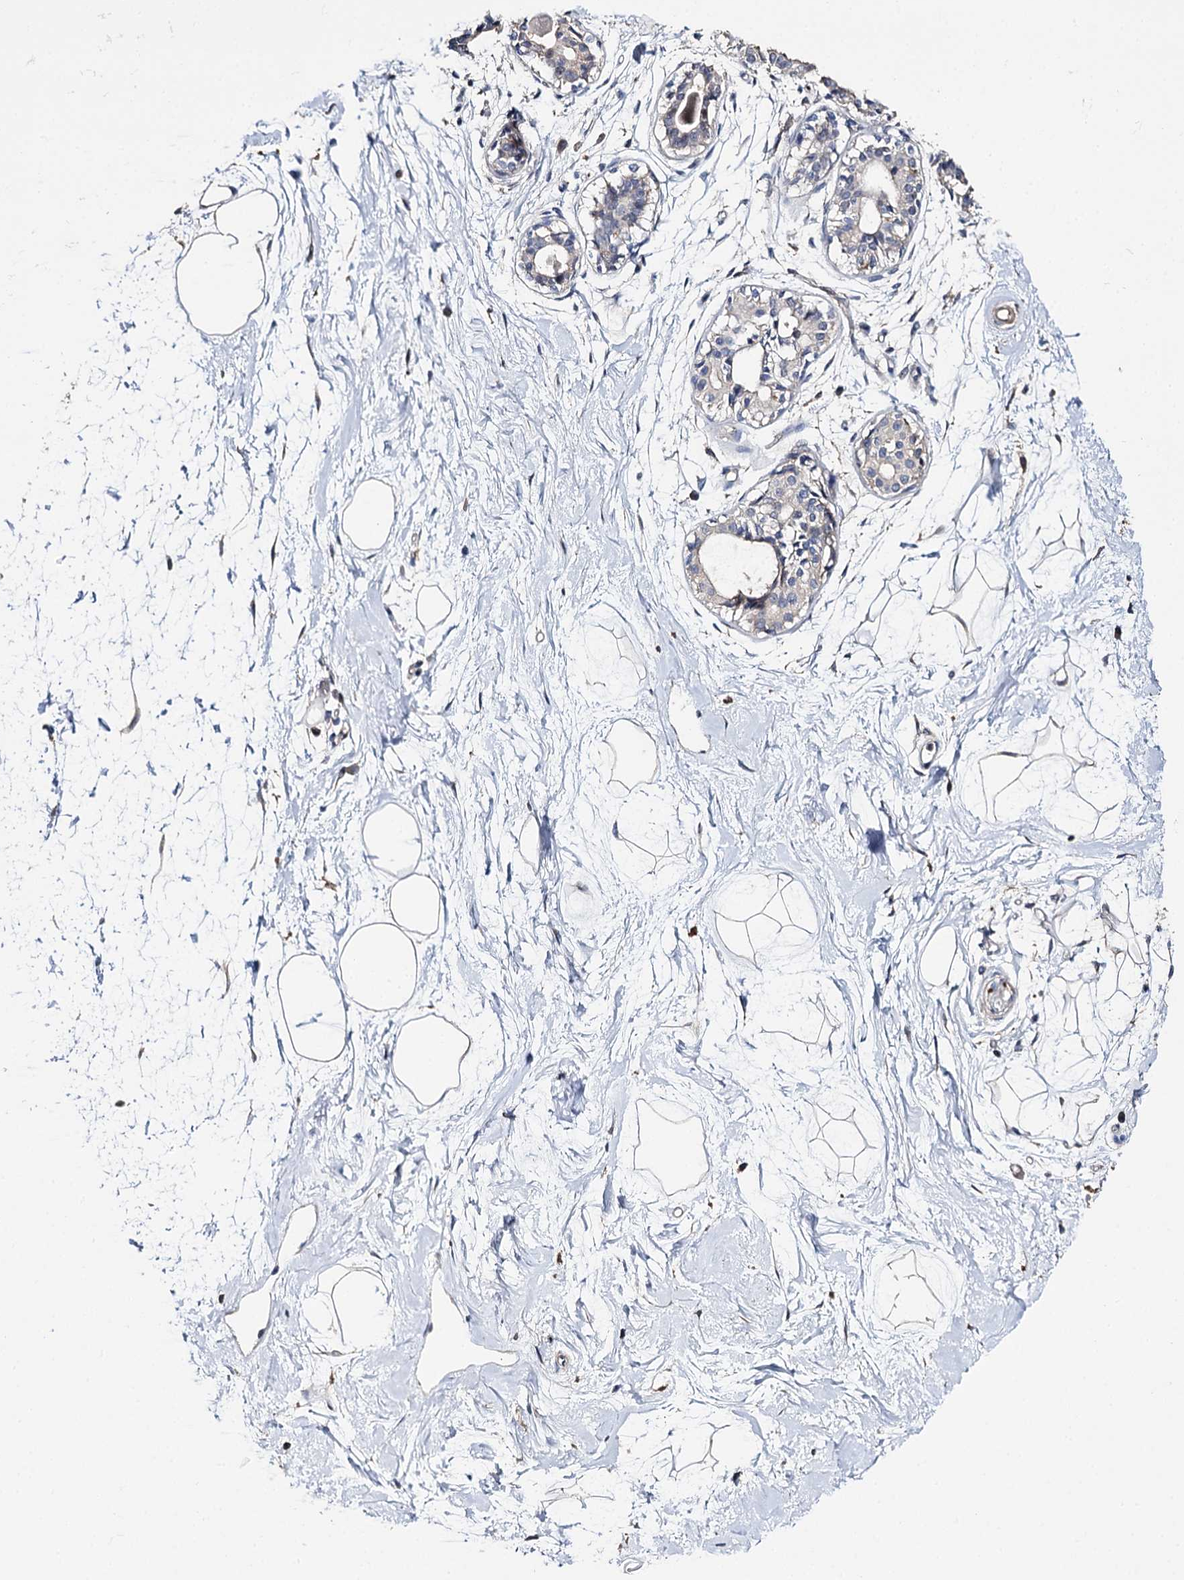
{"staining": {"intensity": "negative", "quantity": "none", "location": "none"}, "tissue": "breast", "cell_type": "Adipocytes", "image_type": "normal", "snomed": [{"axis": "morphology", "description": "Normal tissue, NOS"}, {"axis": "topography", "description": "Breast"}], "caption": "Adipocytes show no significant staining in benign breast. Nuclei are stained in blue.", "gene": "DNAH6", "patient": {"sex": "female", "age": 45}}